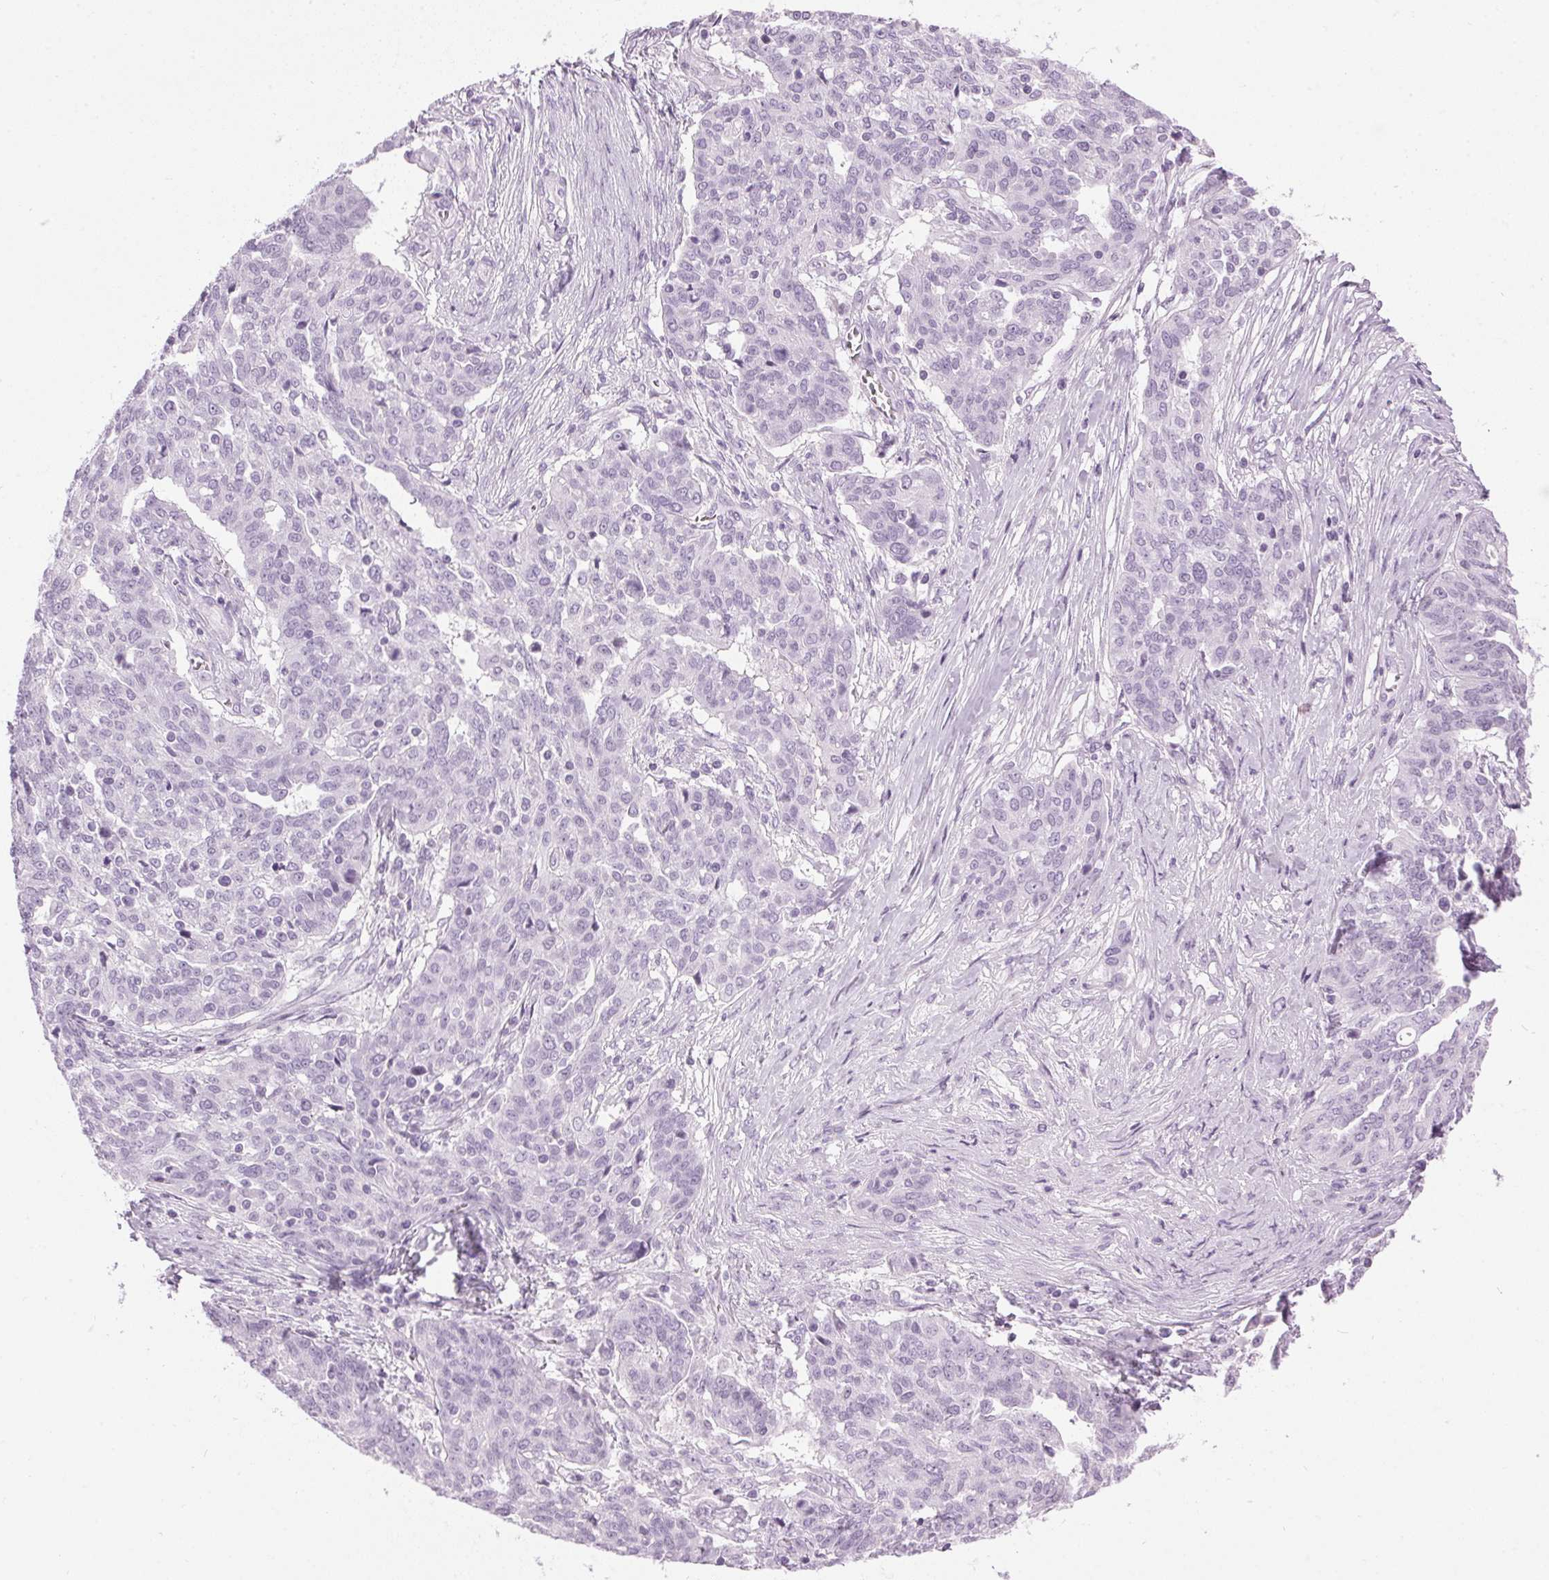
{"staining": {"intensity": "negative", "quantity": "none", "location": "none"}, "tissue": "ovarian cancer", "cell_type": "Tumor cells", "image_type": "cancer", "snomed": [{"axis": "morphology", "description": "Cystadenocarcinoma, serous, NOS"}, {"axis": "topography", "description": "Ovary"}], "caption": "Immunohistochemical staining of human ovarian cancer (serous cystadenocarcinoma) demonstrates no significant positivity in tumor cells.", "gene": "SP7", "patient": {"sex": "female", "age": 67}}